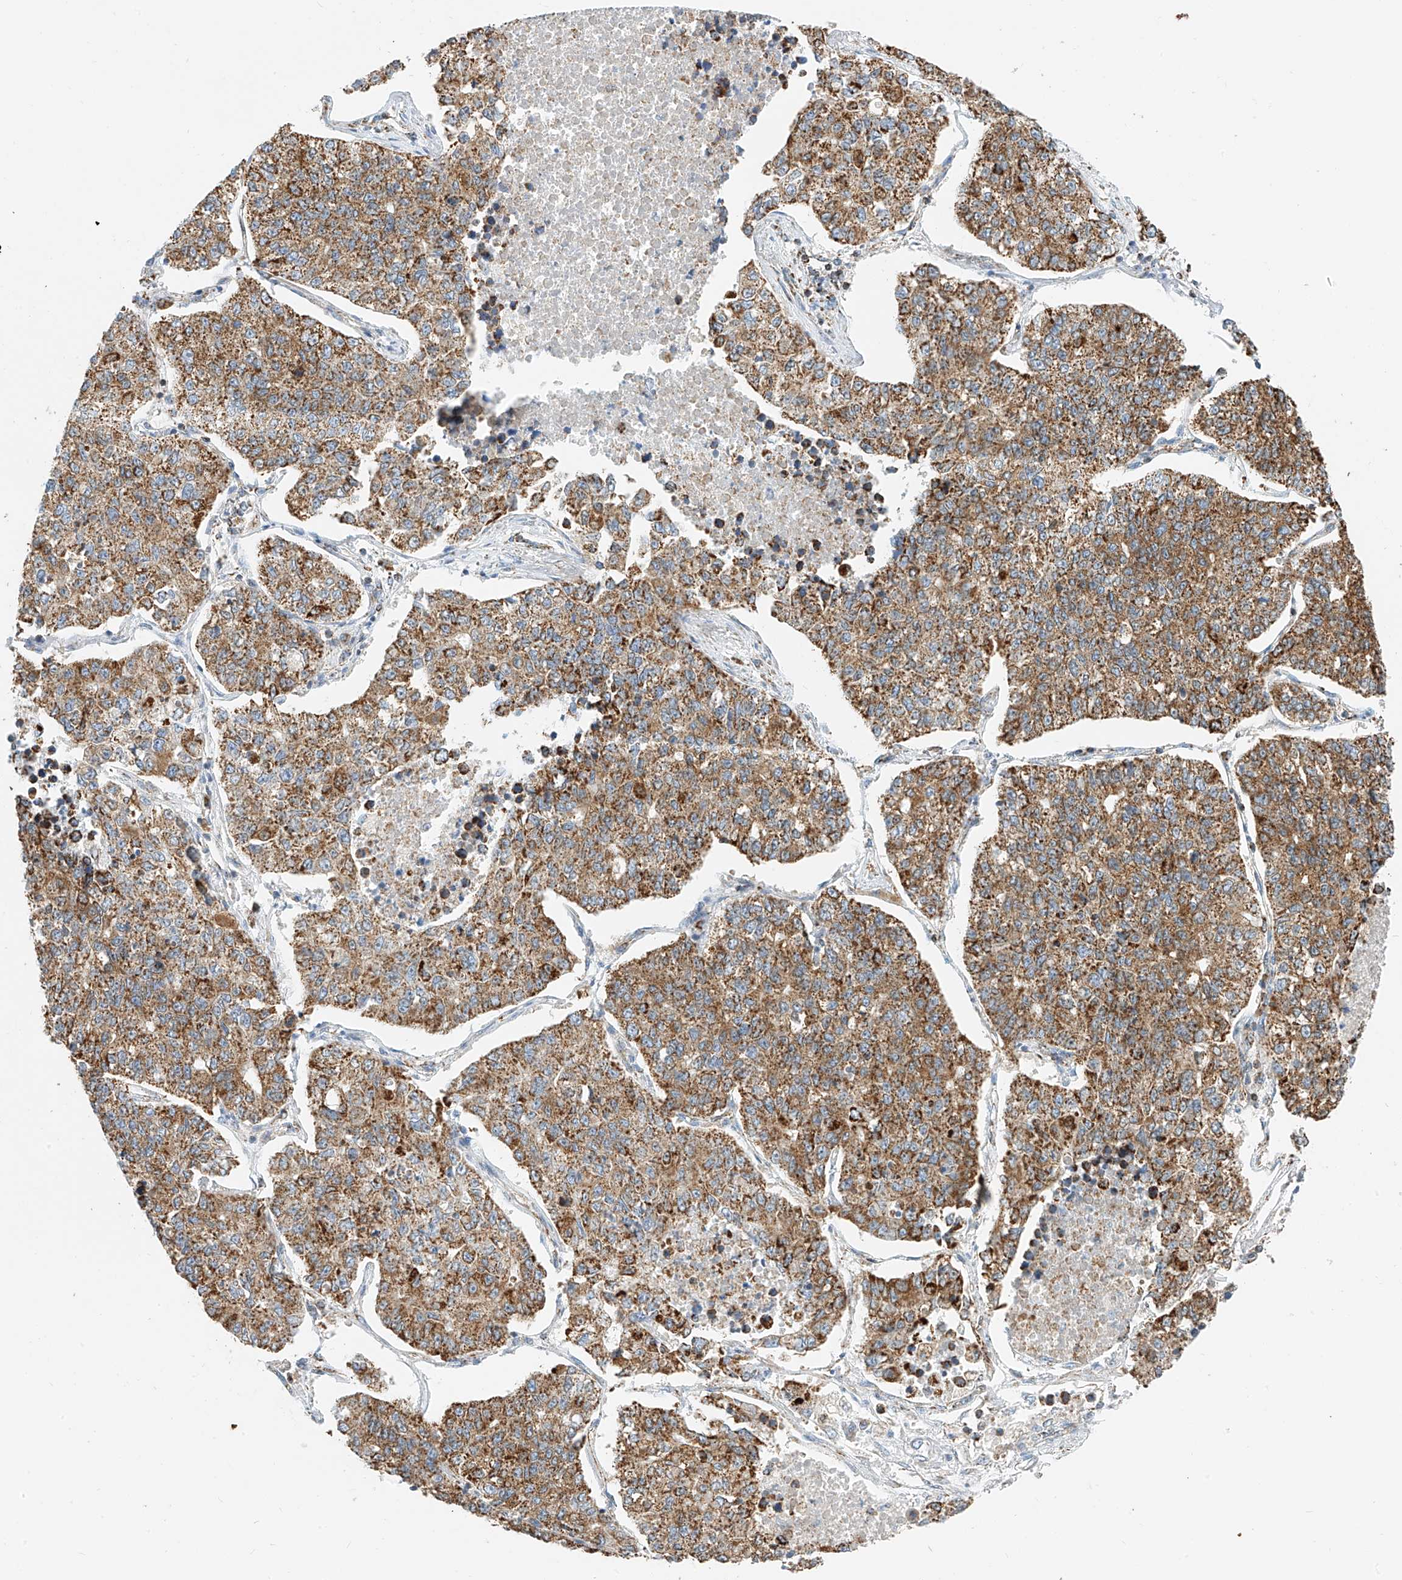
{"staining": {"intensity": "moderate", "quantity": ">75%", "location": "cytoplasmic/membranous"}, "tissue": "lung cancer", "cell_type": "Tumor cells", "image_type": "cancer", "snomed": [{"axis": "morphology", "description": "Adenocarcinoma, NOS"}, {"axis": "topography", "description": "Lung"}], "caption": "This histopathology image exhibits immunohistochemistry staining of human lung adenocarcinoma, with medium moderate cytoplasmic/membranous expression in about >75% of tumor cells.", "gene": "PPA2", "patient": {"sex": "male", "age": 49}}